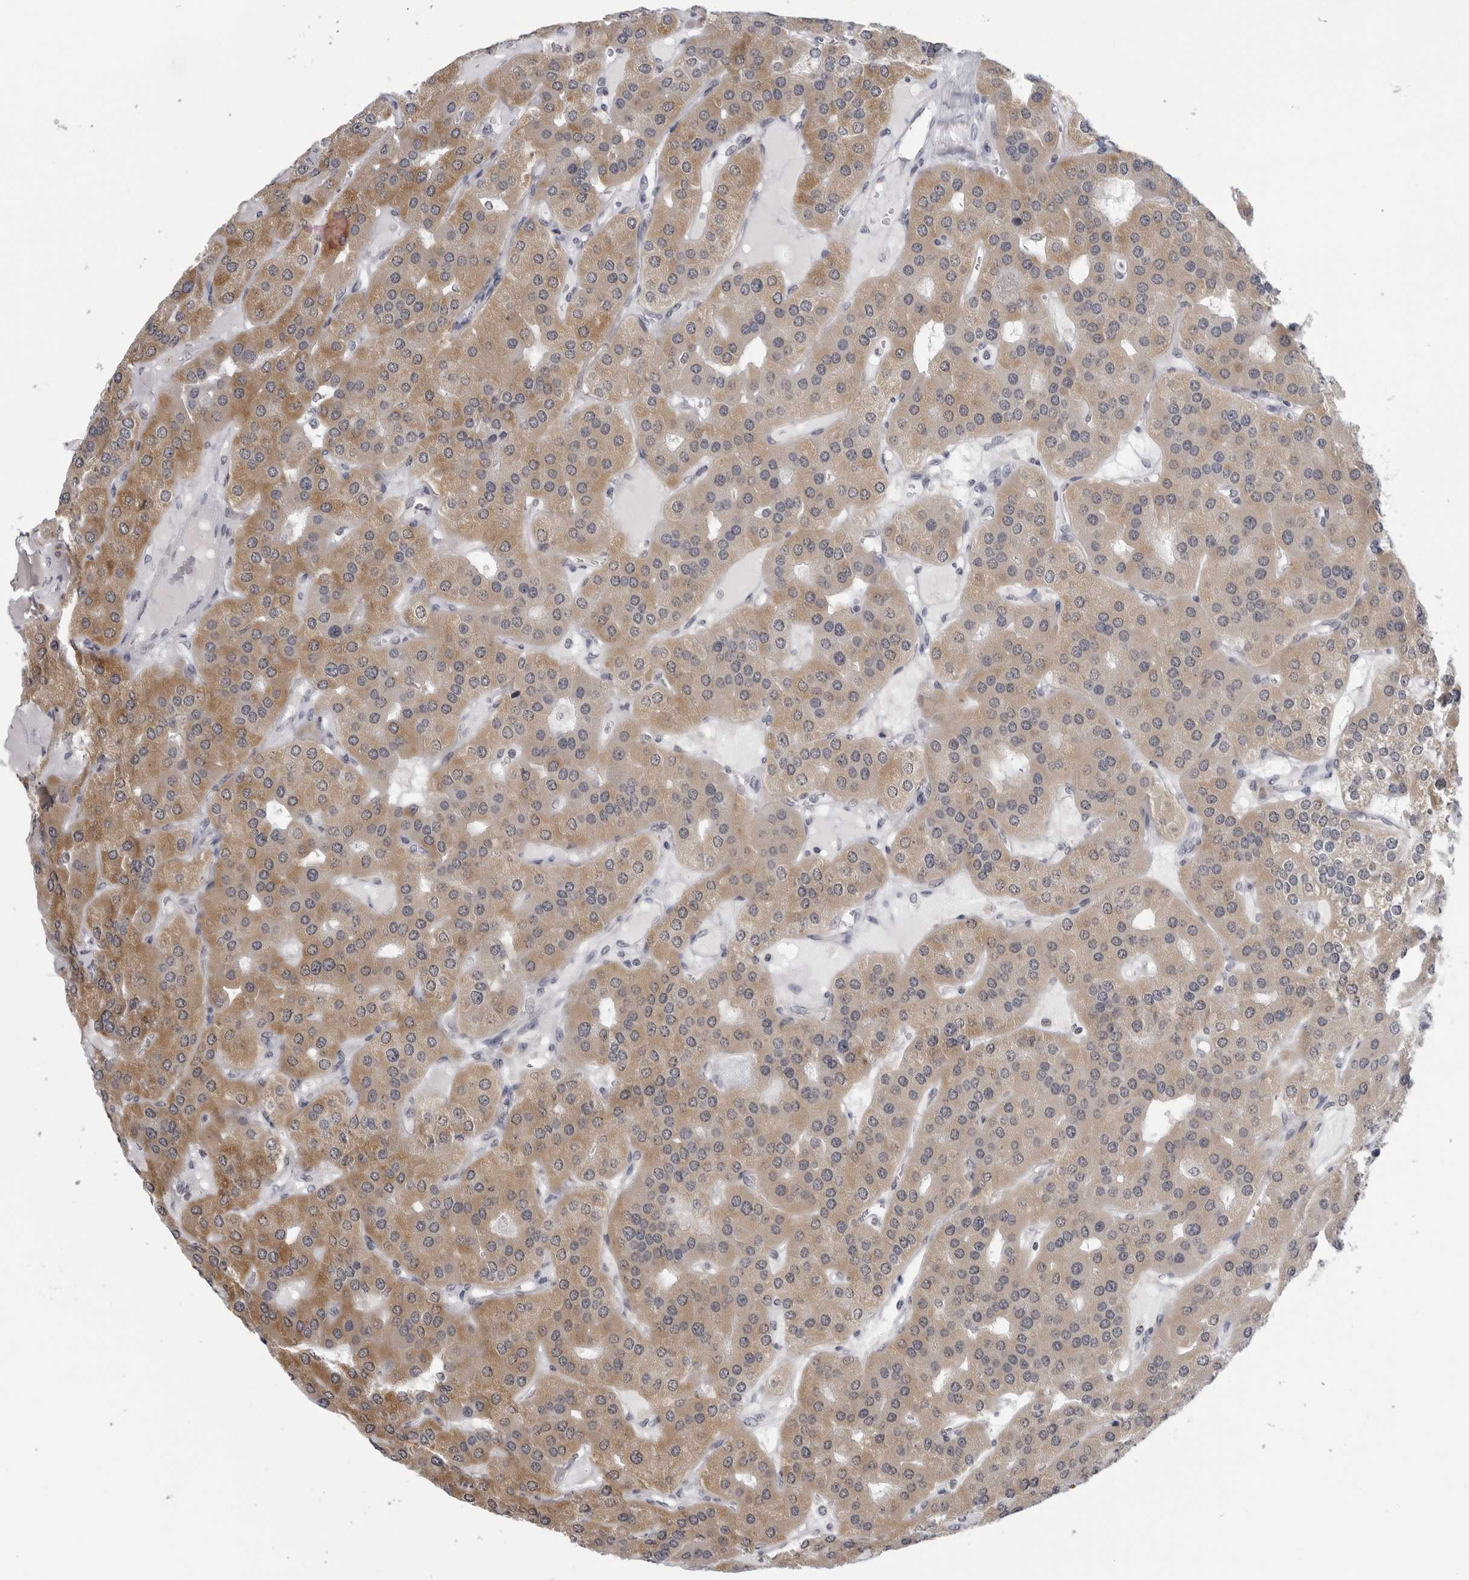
{"staining": {"intensity": "moderate", "quantity": "25%-75%", "location": "cytoplasmic/membranous"}, "tissue": "parathyroid gland", "cell_type": "Glandular cells", "image_type": "normal", "snomed": [{"axis": "morphology", "description": "Normal tissue, NOS"}, {"axis": "morphology", "description": "Adenoma, NOS"}, {"axis": "topography", "description": "Parathyroid gland"}], "caption": "High-magnification brightfield microscopy of unremarkable parathyroid gland stained with DAB (3,3'-diaminobenzidine) (brown) and counterstained with hematoxylin (blue). glandular cells exhibit moderate cytoplasmic/membranous staining is appreciated in about25%-75% of cells. Immunohistochemistry stains the protein of interest in brown and the nuclei are stained blue.", "gene": "OPLAH", "patient": {"sex": "female", "age": 86}}